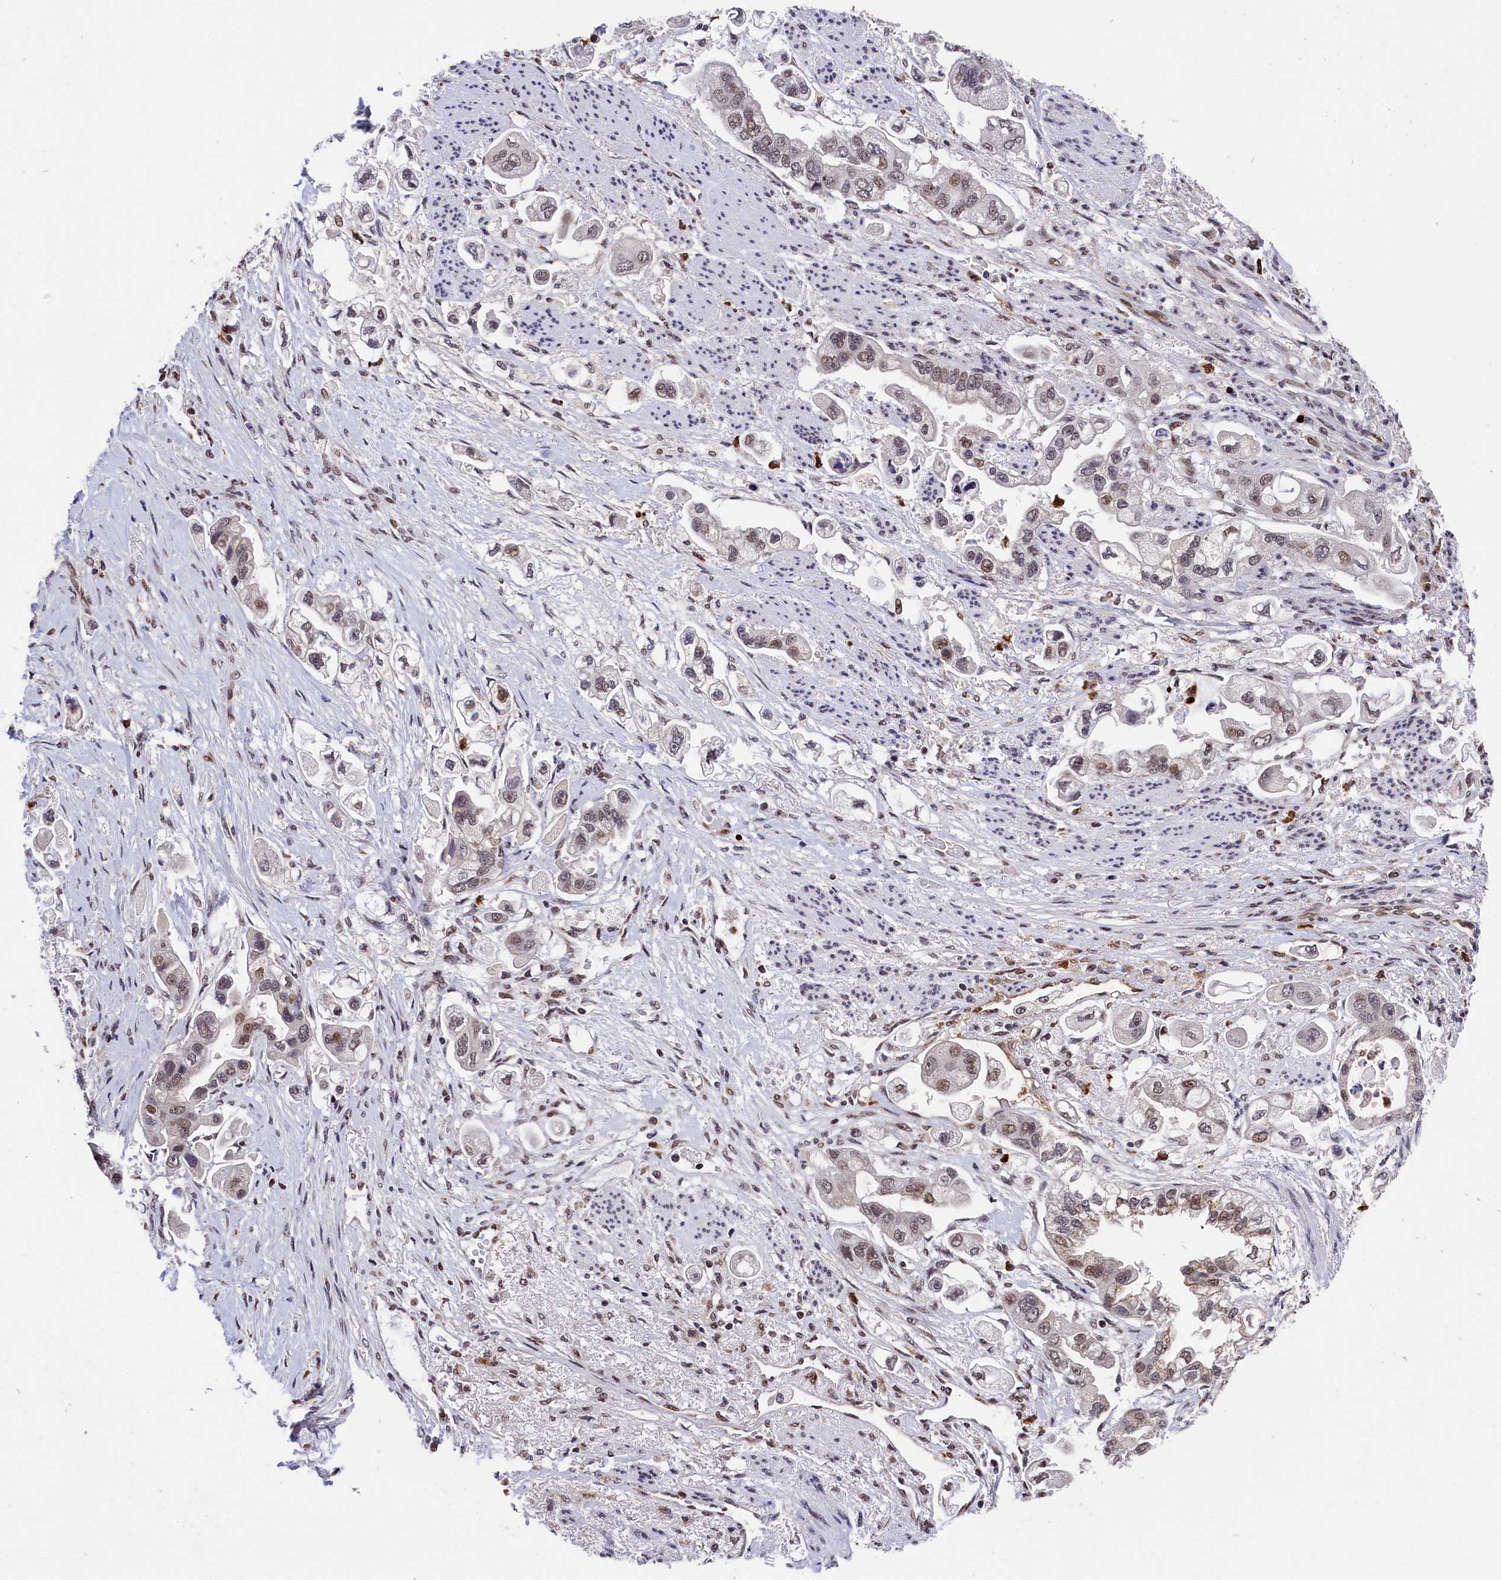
{"staining": {"intensity": "weak", "quantity": "25%-75%", "location": "nuclear"}, "tissue": "stomach cancer", "cell_type": "Tumor cells", "image_type": "cancer", "snomed": [{"axis": "morphology", "description": "Adenocarcinoma, NOS"}, {"axis": "topography", "description": "Stomach"}], "caption": "This micrograph exhibits immunohistochemistry (IHC) staining of stomach cancer (adenocarcinoma), with low weak nuclear positivity in about 25%-75% of tumor cells.", "gene": "ADIG", "patient": {"sex": "male", "age": 62}}